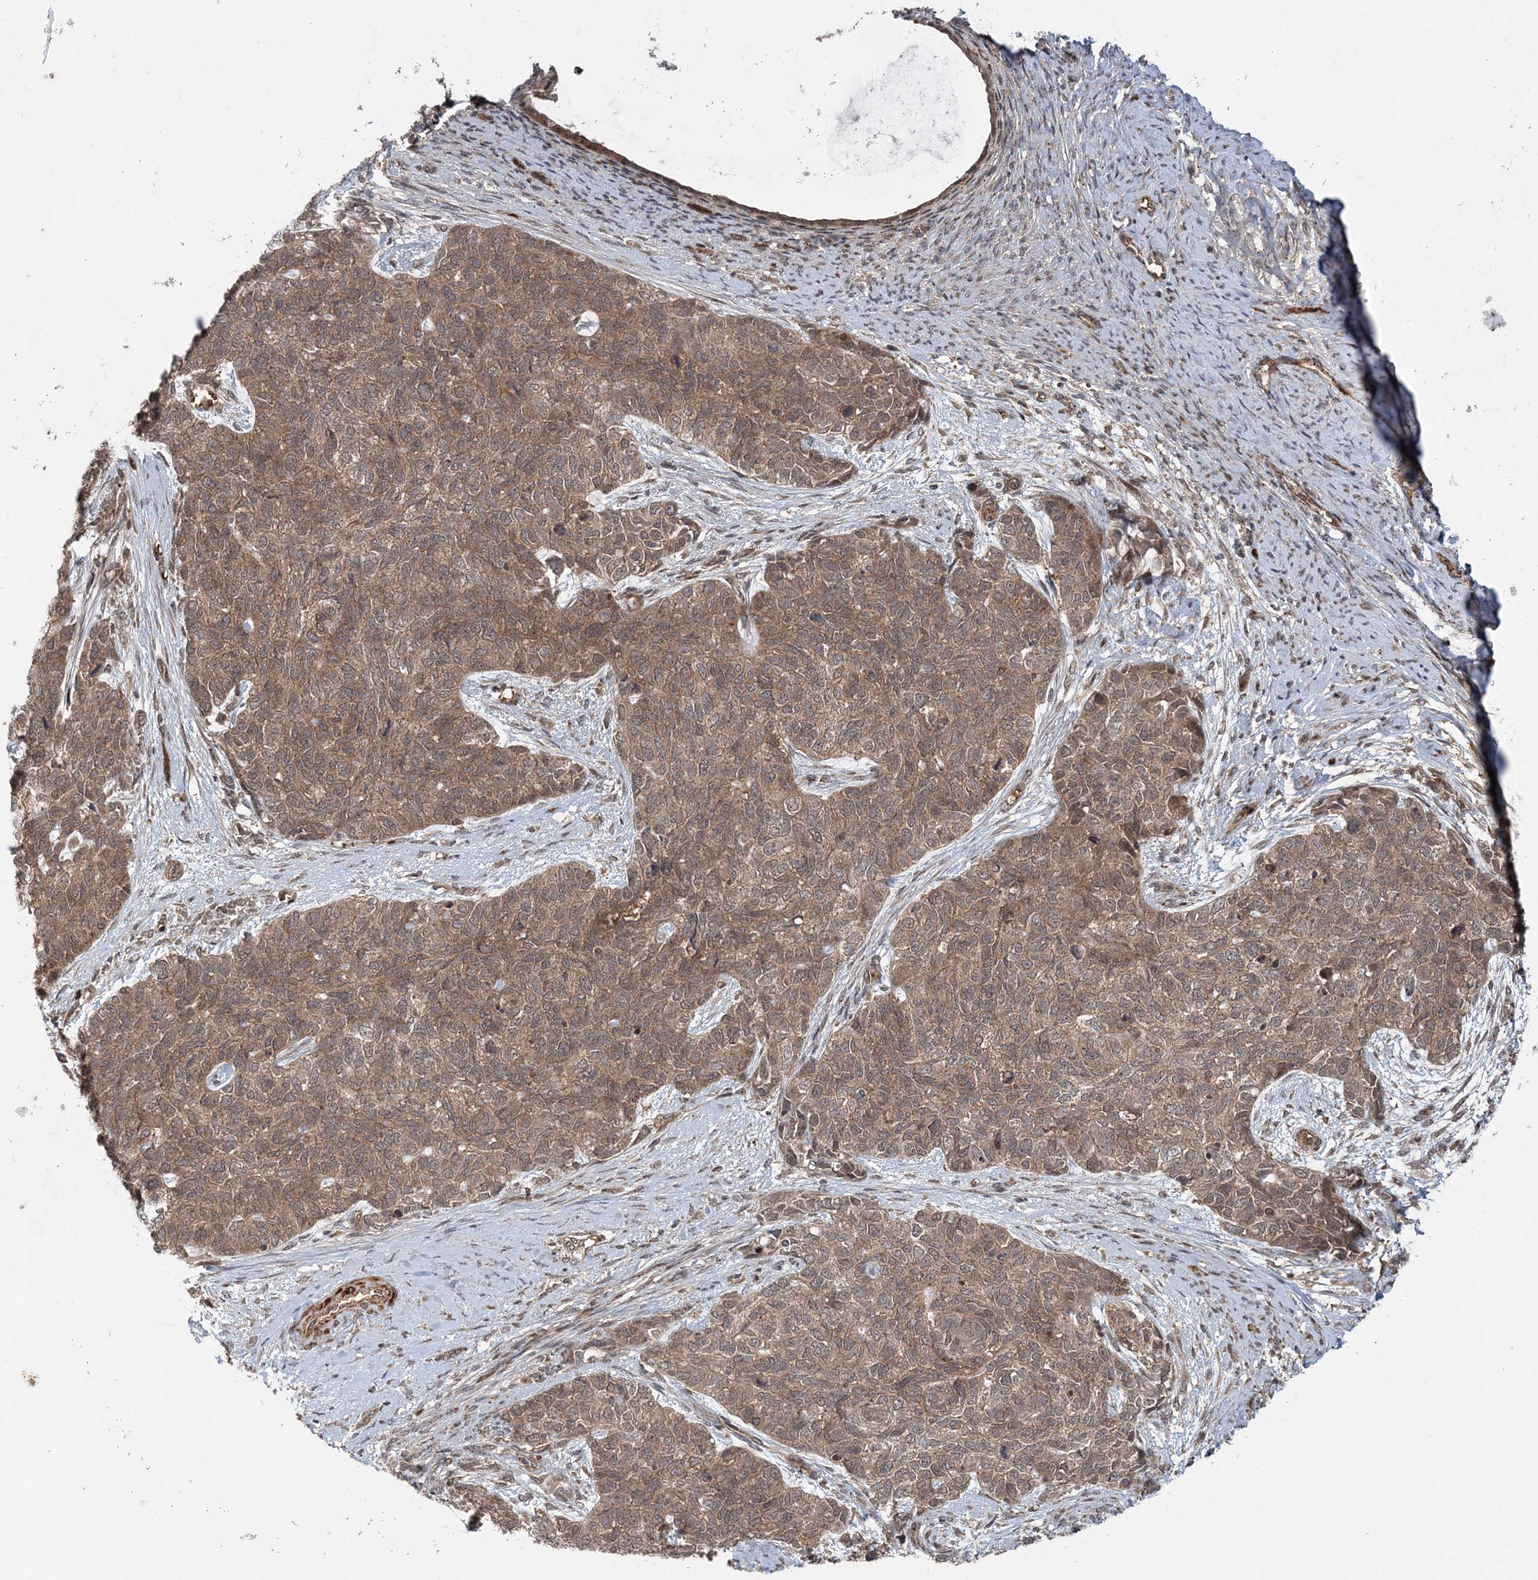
{"staining": {"intensity": "moderate", "quantity": ">75%", "location": "cytoplasmic/membranous"}, "tissue": "cervical cancer", "cell_type": "Tumor cells", "image_type": "cancer", "snomed": [{"axis": "morphology", "description": "Squamous cell carcinoma, NOS"}, {"axis": "topography", "description": "Cervix"}], "caption": "Cervical squamous cell carcinoma stained with immunohistochemistry (IHC) shows moderate cytoplasmic/membranous positivity in about >75% of tumor cells.", "gene": "UBTD2", "patient": {"sex": "female", "age": 63}}